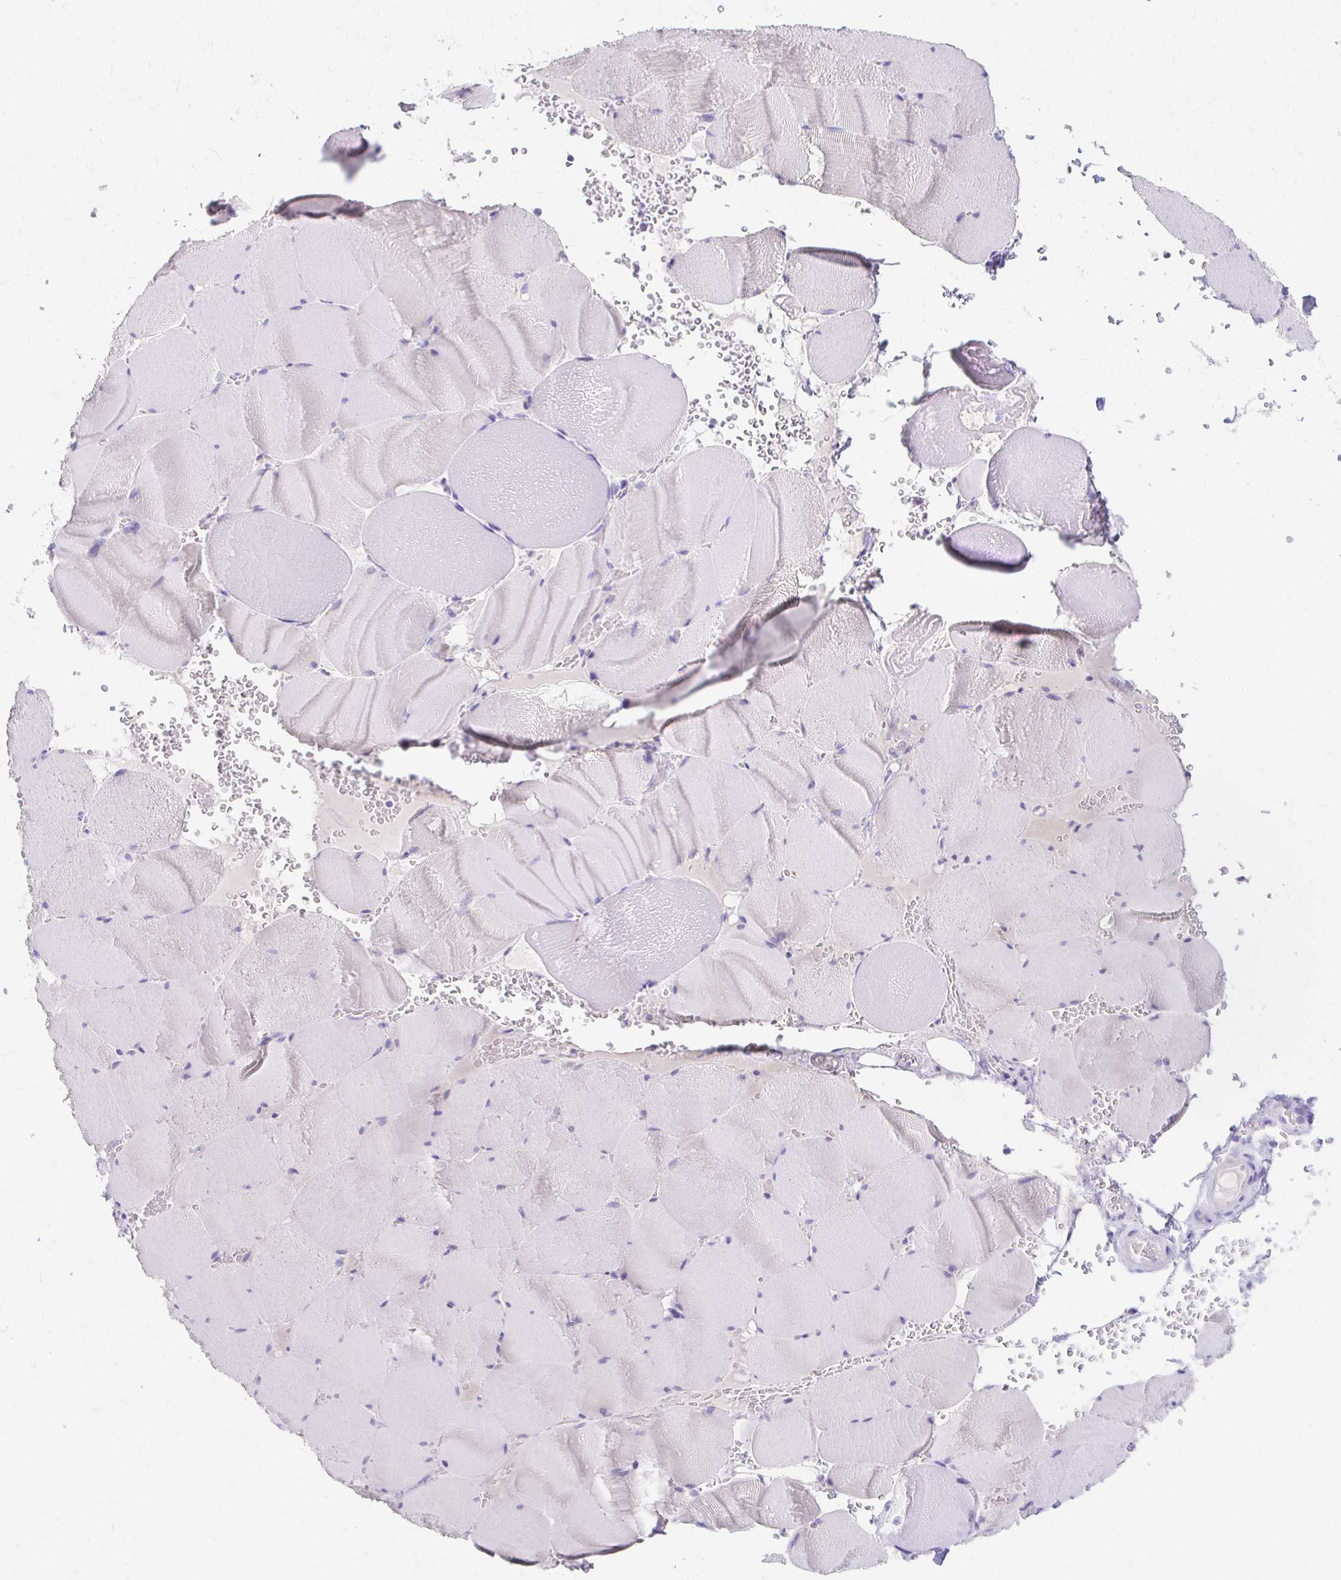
{"staining": {"intensity": "negative", "quantity": "none", "location": "none"}, "tissue": "skeletal muscle", "cell_type": "Myocytes", "image_type": "normal", "snomed": [{"axis": "morphology", "description": "Normal tissue, NOS"}, {"axis": "topography", "description": "Skeletal muscle"}, {"axis": "topography", "description": "Head-Neck"}], "caption": "Protein analysis of benign skeletal muscle displays no significant staining in myocytes.", "gene": "AZGP1", "patient": {"sex": "male", "age": 66}}